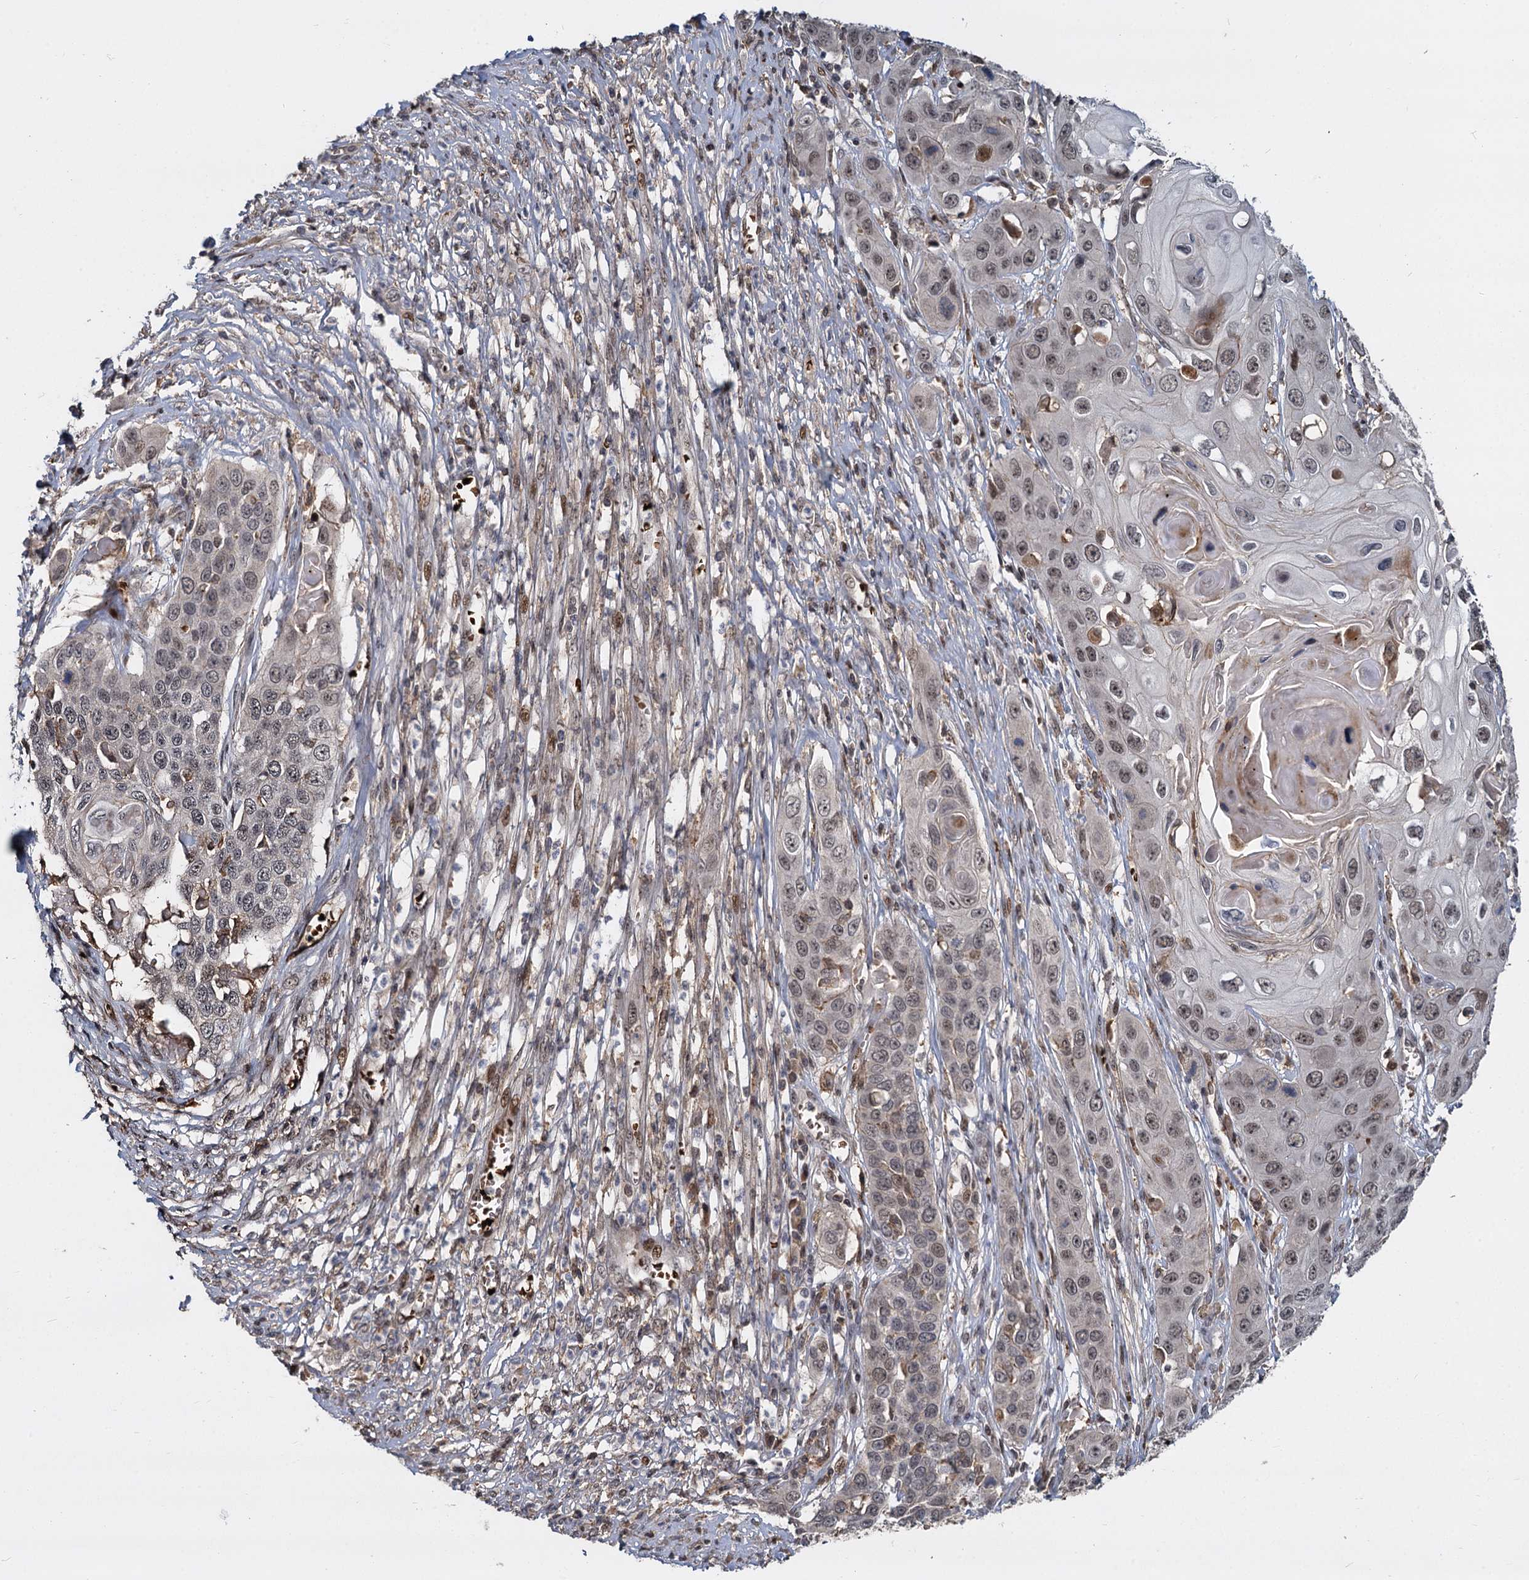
{"staining": {"intensity": "moderate", "quantity": "25%-75%", "location": "nuclear"}, "tissue": "skin cancer", "cell_type": "Tumor cells", "image_type": "cancer", "snomed": [{"axis": "morphology", "description": "Squamous cell carcinoma, NOS"}, {"axis": "topography", "description": "Skin"}], "caption": "Protein expression by immunohistochemistry demonstrates moderate nuclear staining in about 25%-75% of tumor cells in skin cancer (squamous cell carcinoma).", "gene": "FANCI", "patient": {"sex": "male", "age": 55}}